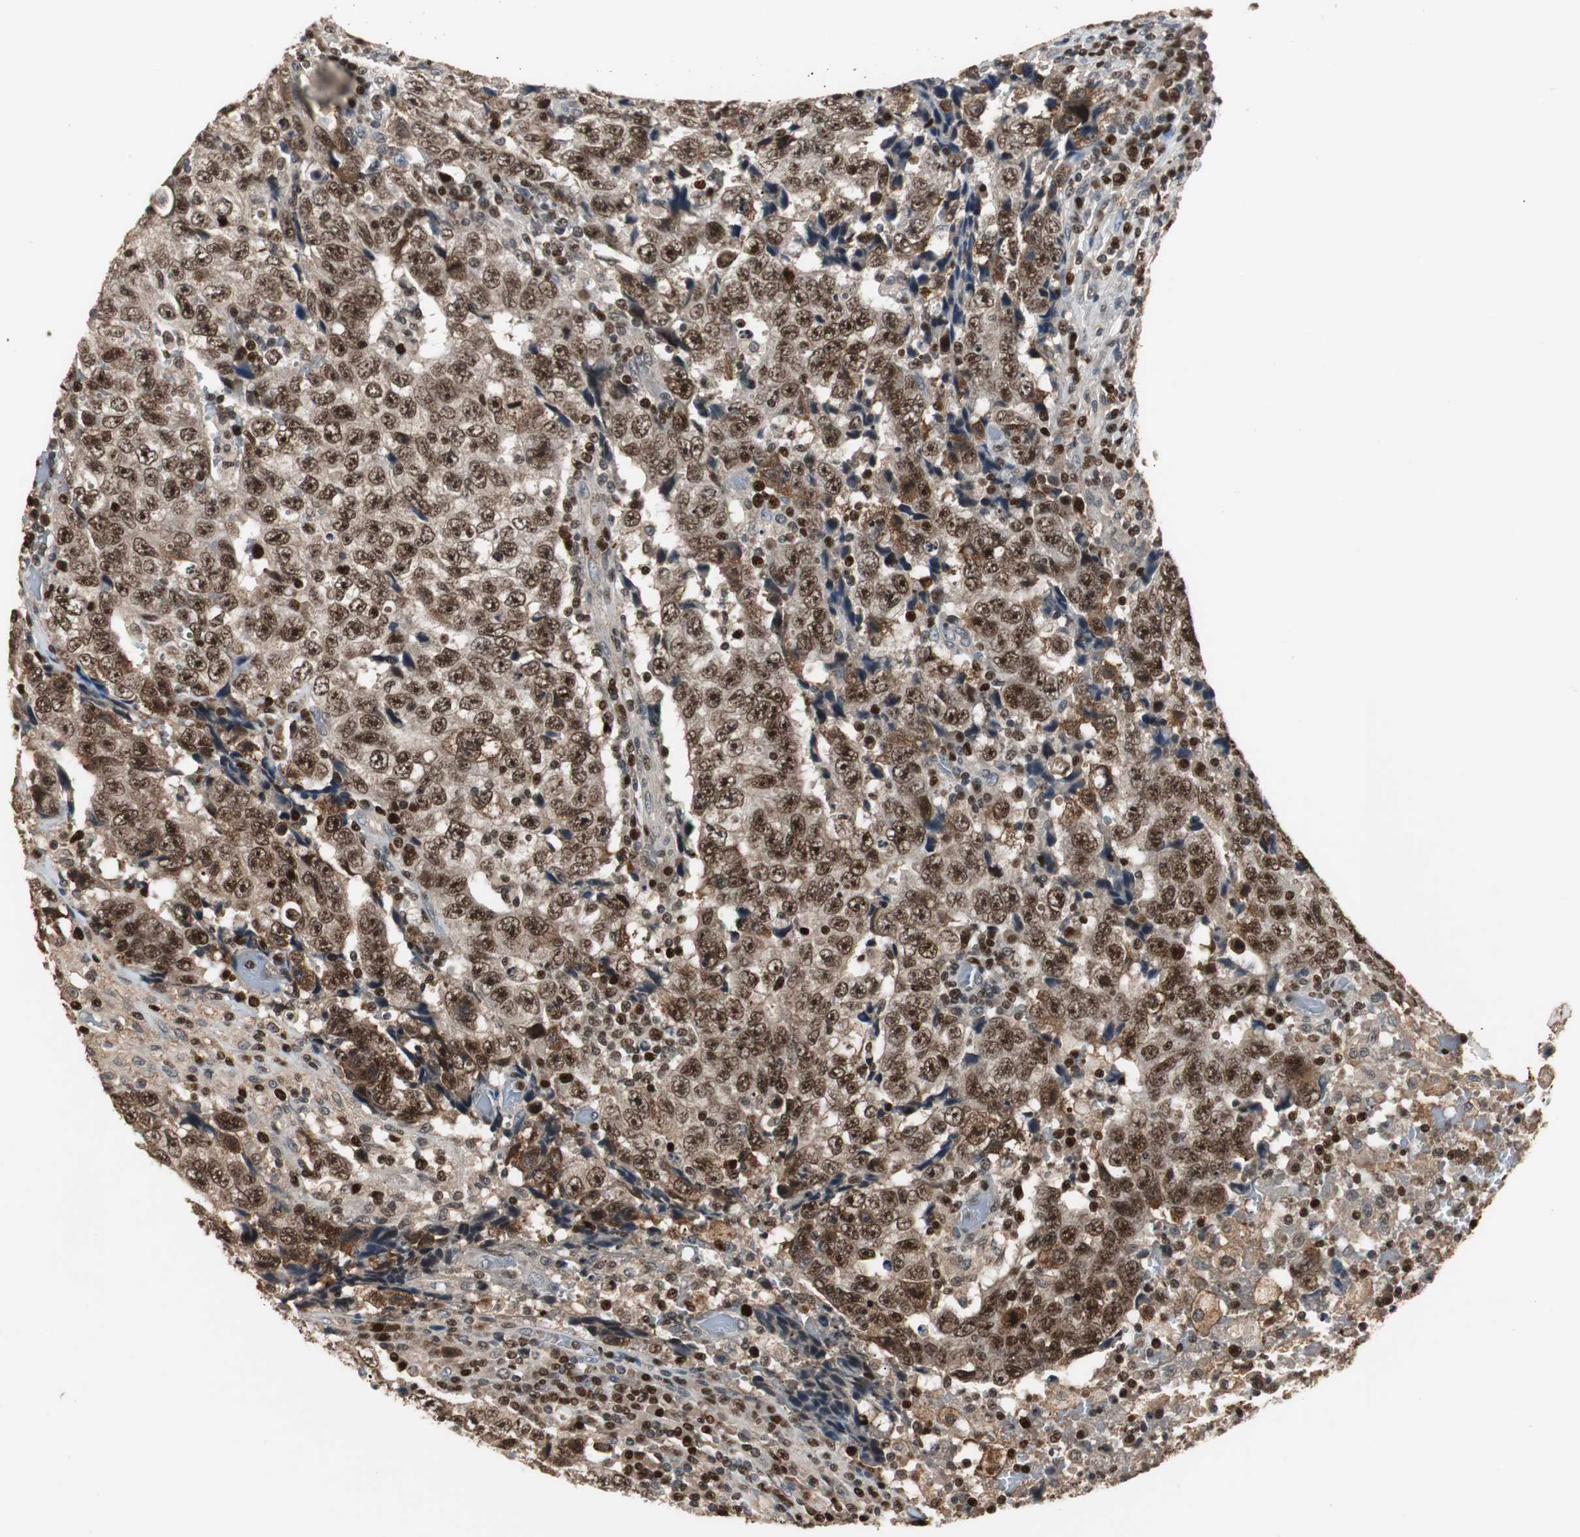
{"staining": {"intensity": "strong", "quantity": ">75%", "location": "nuclear"}, "tissue": "testis cancer", "cell_type": "Tumor cells", "image_type": "cancer", "snomed": [{"axis": "morphology", "description": "Necrosis, NOS"}, {"axis": "morphology", "description": "Carcinoma, Embryonal, NOS"}, {"axis": "topography", "description": "Testis"}], "caption": "The photomicrograph exhibits staining of testis cancer (embryonal carcinoma), revealing strong nuclear protein positivity (brown color) within tumor cells.", "gene": "FEN1", "patient": {"sex": "male", "age": 19}}